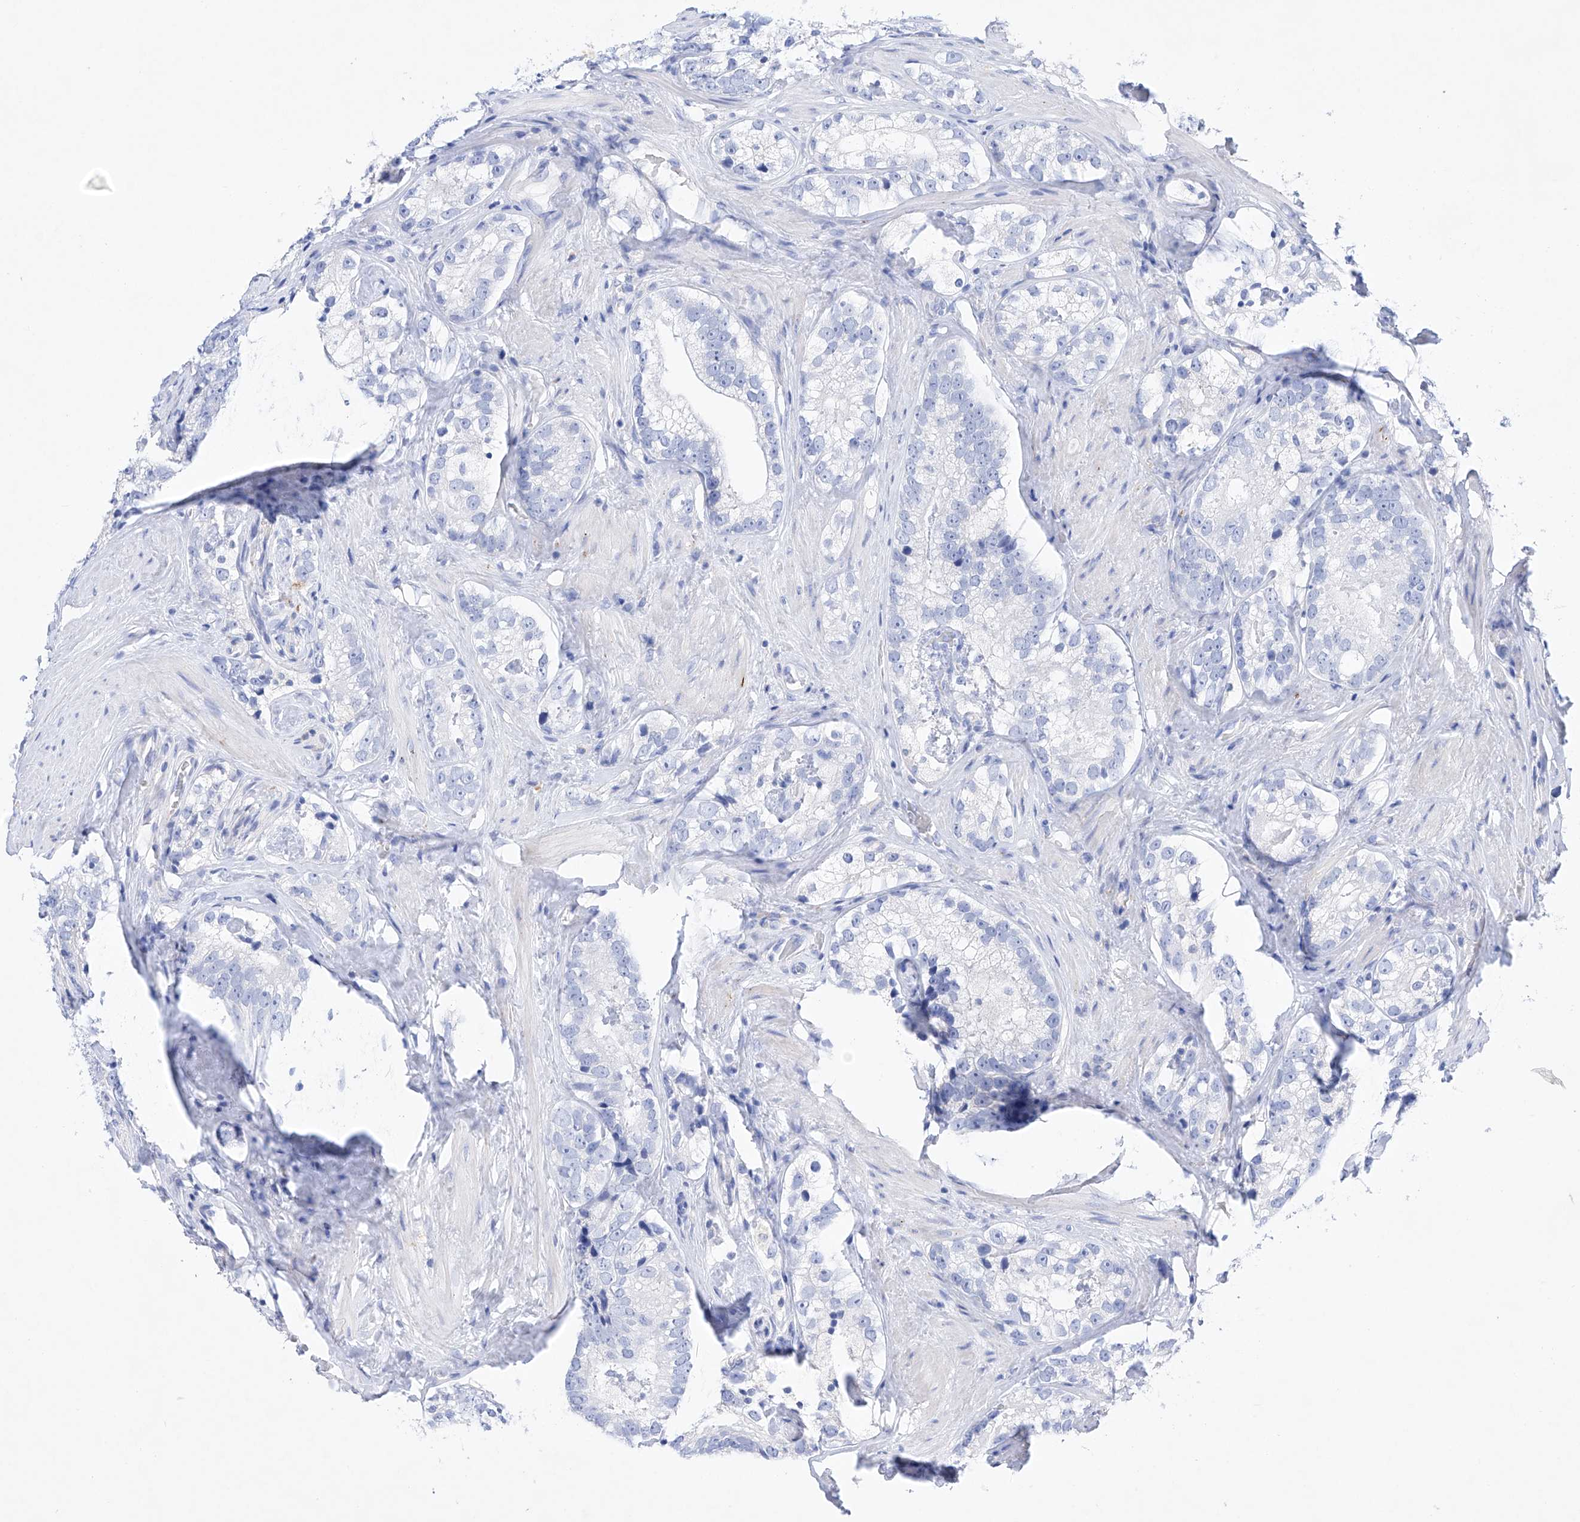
{"staining": {"intensity": "negative", "quantity": "none", "location": "none"}, "tissue": "prostate cancer", "cell_type": "Tumor cells", "image_type": "cancer", "snomed": [{"axis": "morphology", "description": "Adenocarcinoma, High grade"}, {"axis": "topography", "description": "Prostate"}], "caption": "Immunohistochemistry micrograph of neoplastic tissue: human prostate high-grade adenocarcinoma stained with DAB displays no significant protein staining in tumor cells.", "gene": "LURAP1", "patient": {"sex": "male", "age": 56}}